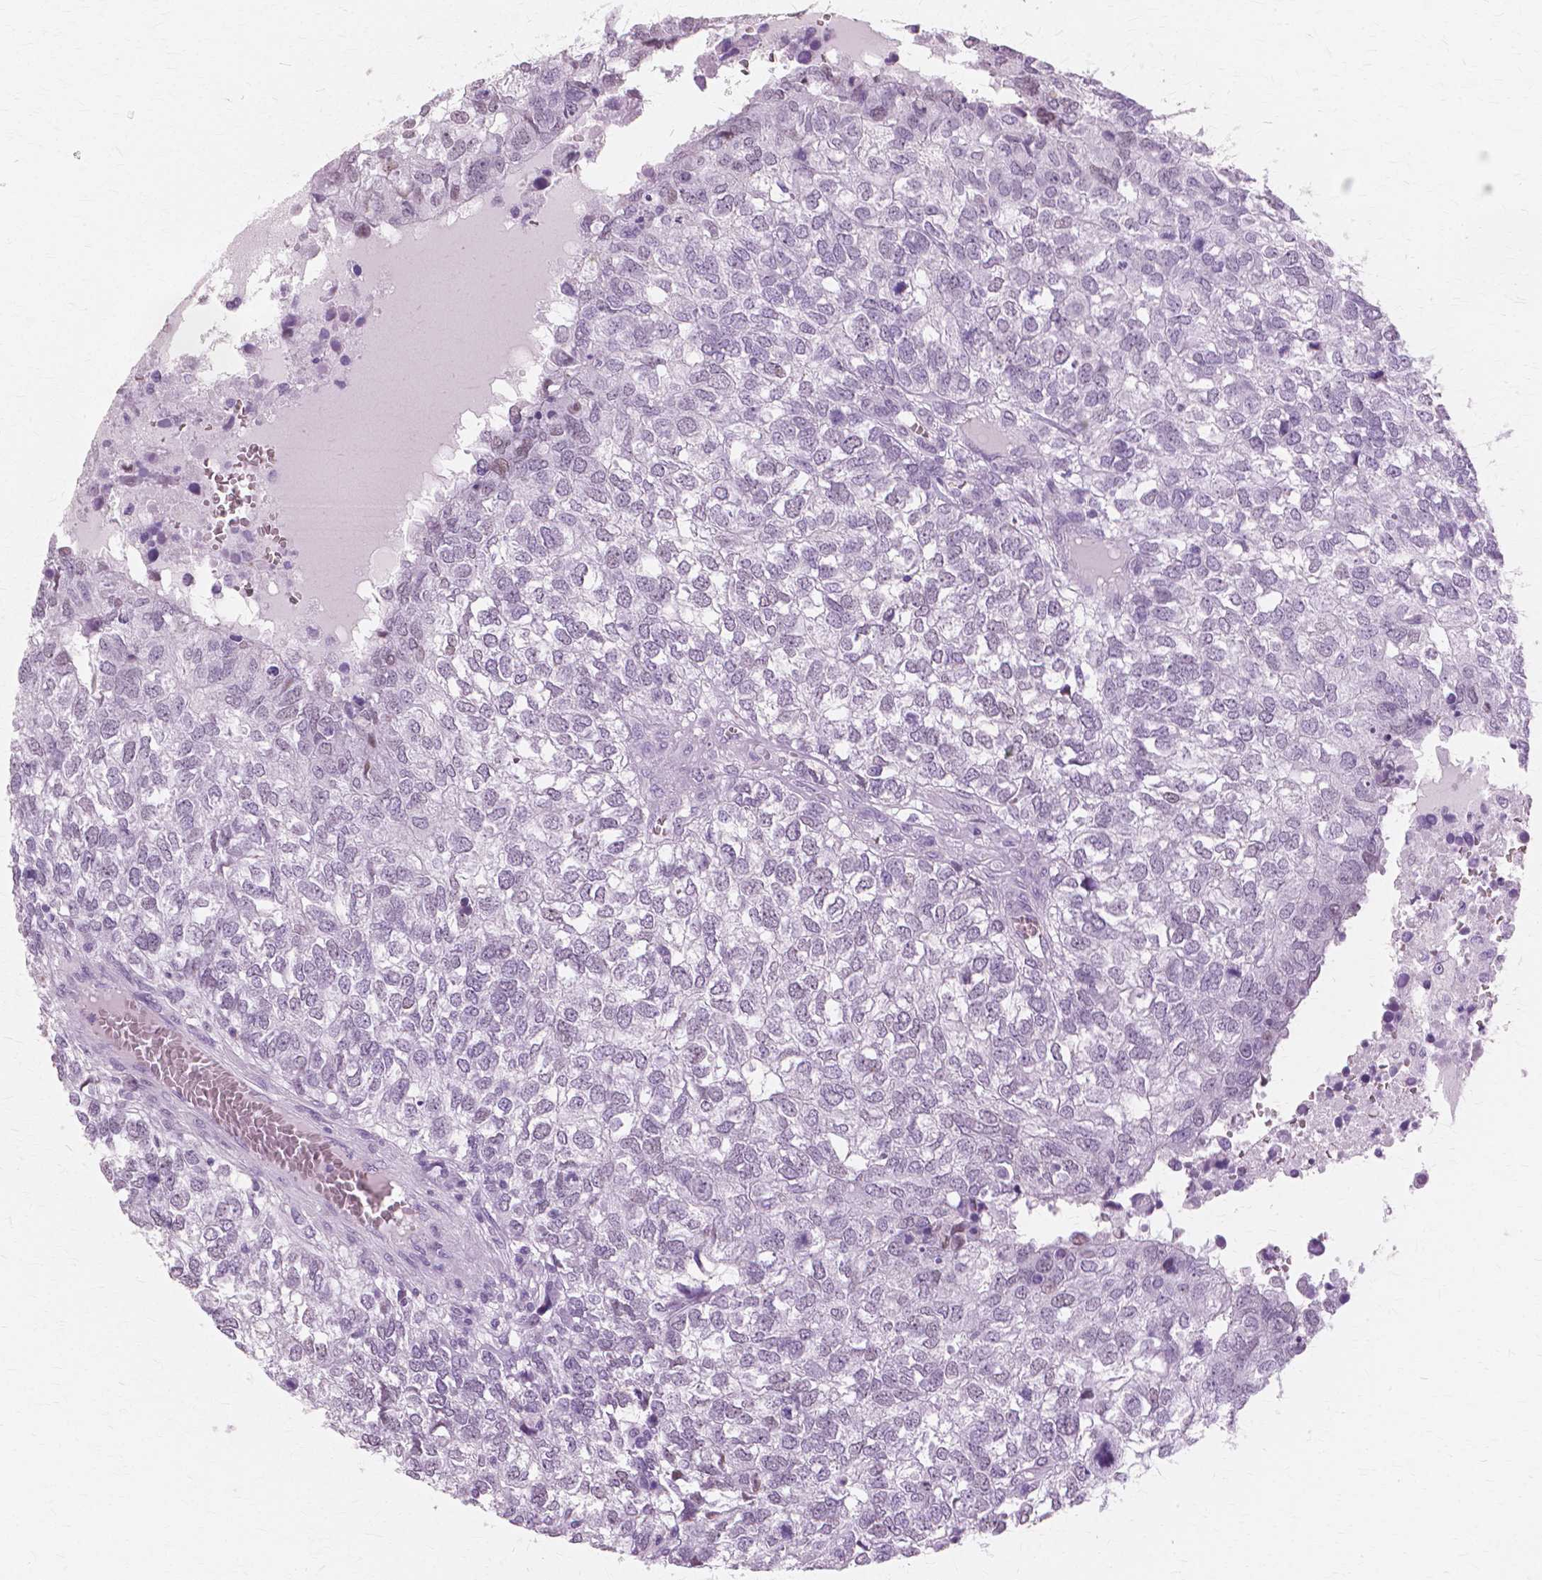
{"staining": {"intensity": "negative", "quantity": "none", "location": "none"}, "tissue": "breast cancer", "cell_type": "Tumor cells", "image_type": "cancer", "snomed": [{"axis": "morphology", "description": "Duct carcinoma"}, {"axis": "topography", "description": "Breast"}], "caption": "High magnification brightfield microscopy of breast cancer (invasive ductal carcinoma) stained with DAB (3,3'-diaminobenzidine) (brown) and counterstained with hematoxylin (blue): tumor cells show no significant positivity. The staining is performed using DAB brown chromogen with nuclei counter-stained in using hematoxylin.", "gene": "SFTPD", "patient": {"sex": "female", "age": 30}}